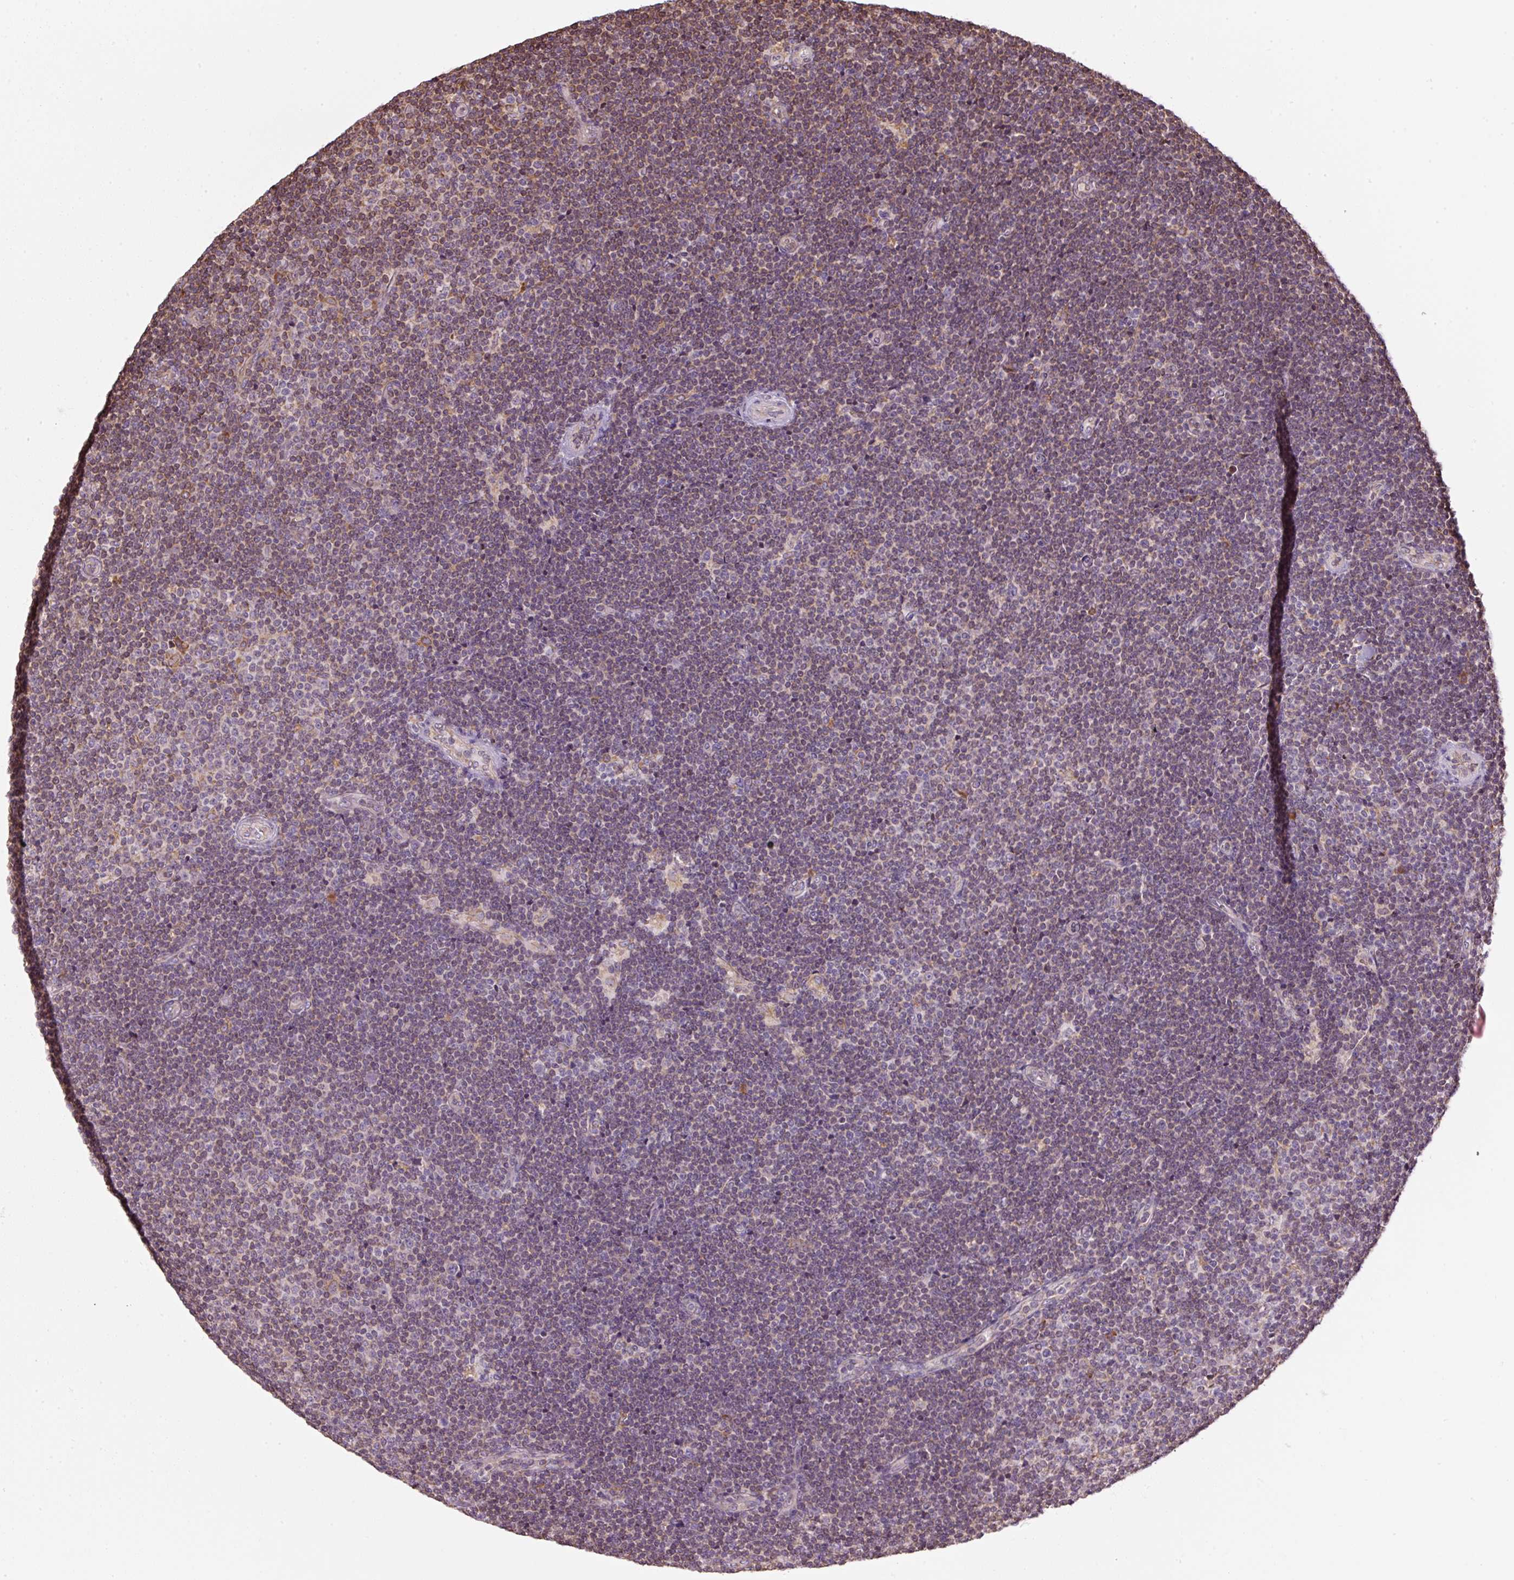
{"staining": {"intensity": "weak", "quantity": "25%-75%", "location": "cytoplasmic/membranous"}, "tissue": "lymphoma", "cell_type": "Tumor cells", "image_type": "cancer", "snomed": [{"axis": "morphology", "description": "Malignant lymphoma, non-Hodgkin's type, Low grade"}, {"axis": "topography", "description": "Lymph node"}], "caption": "The histopathology image shows a brown stain indicating the presence of a protein in the cytoplasmic/membranous of tumor cells in low-grade malignant lymphoma, non-Hodgkin's type.", "gene": "PRKCSH", "patient": {"sex": "male", "age": 48}}